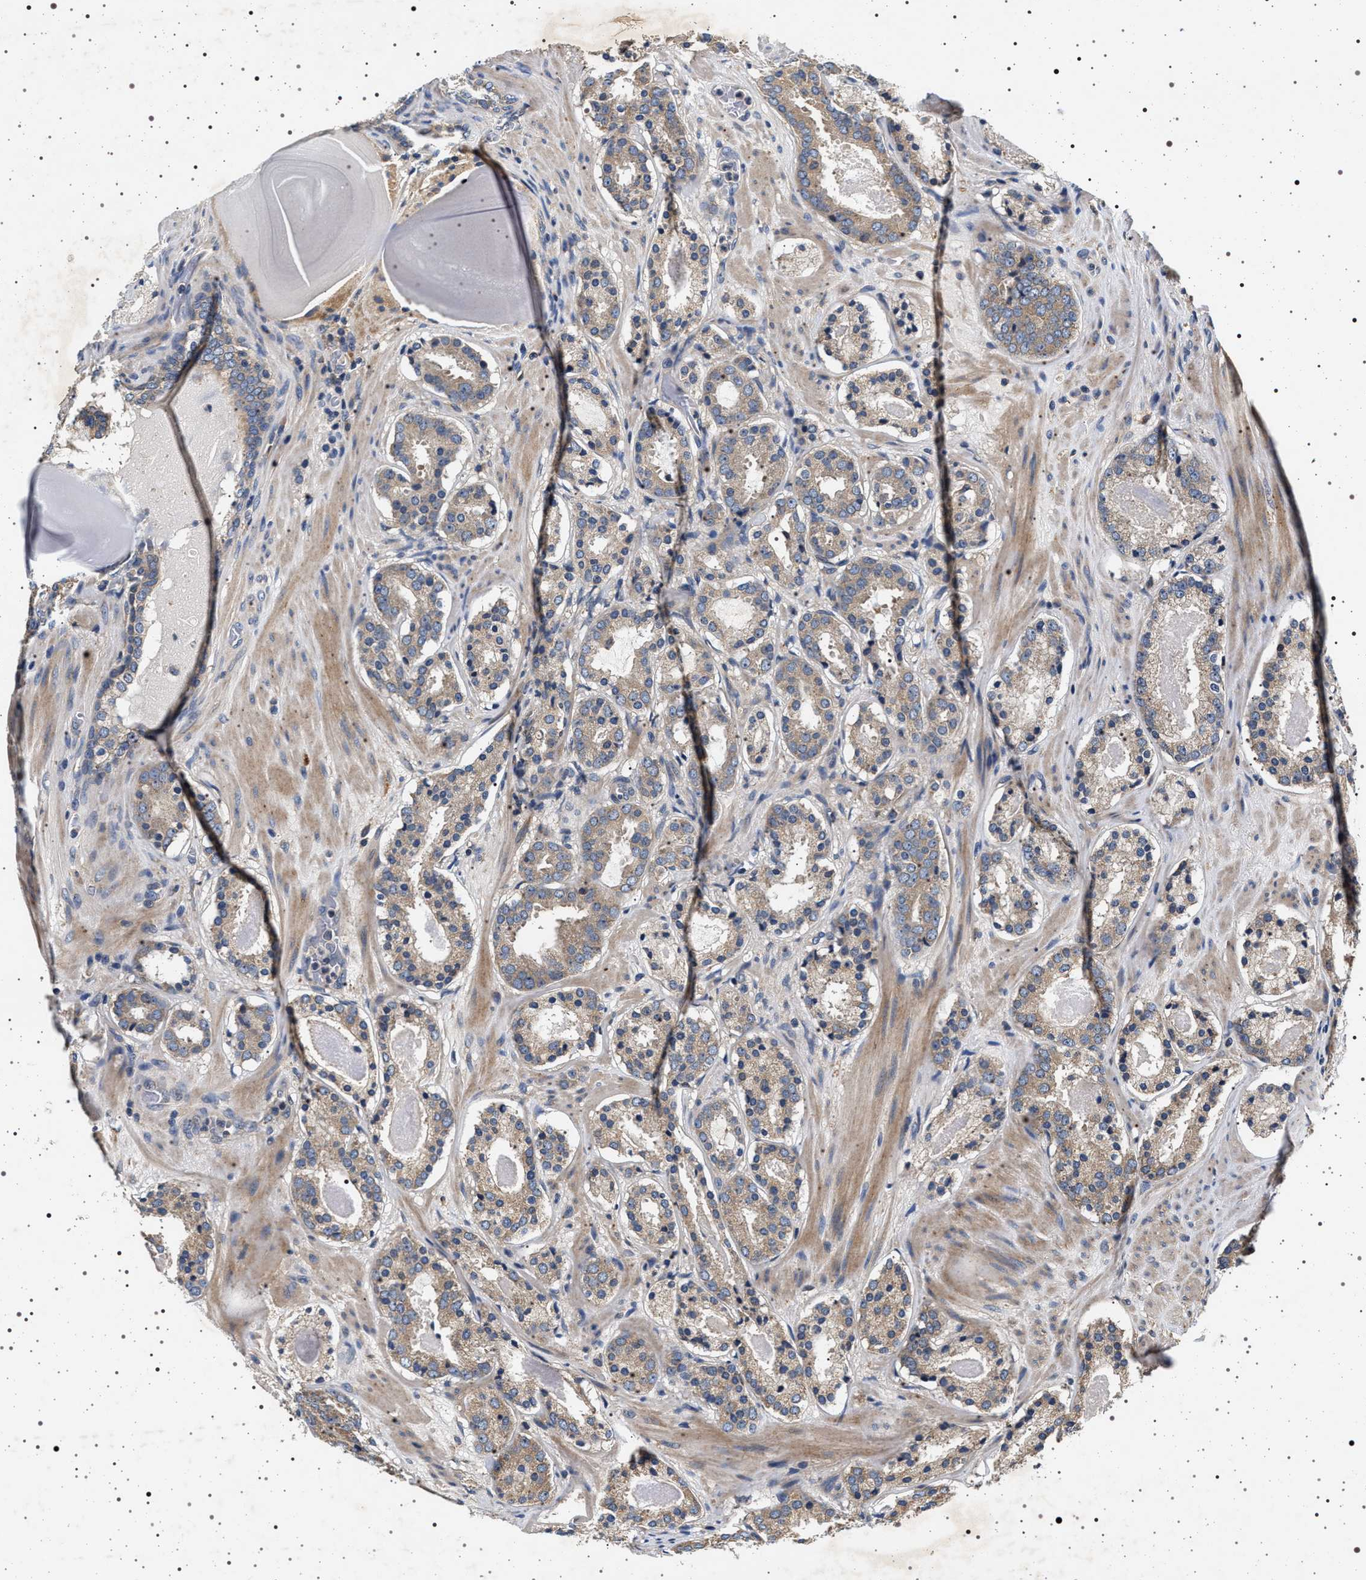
{"staining": {"intensity": "weak", "quantity": ">75%", "location": "cytoplasmic/membranous"}, "tissue": "prostate cancer", "cell_type": "Tumor cells", "image_type": "cancer", "snomed": [{"axis": "morphology", "description": "Adenocarcinoma, Low grade"}, {"axis": "topography", "description": "Prostate"}], "caption": "Immunohistochemistry (DAB) staining of prostate adenocarcinoma (low-grade) displays weak cytoplasmic/membranous protein staining in approximately >75% of tumor cells.", "gene": "DCBLD2", "patient": {"sex": "male", "age": 69}}